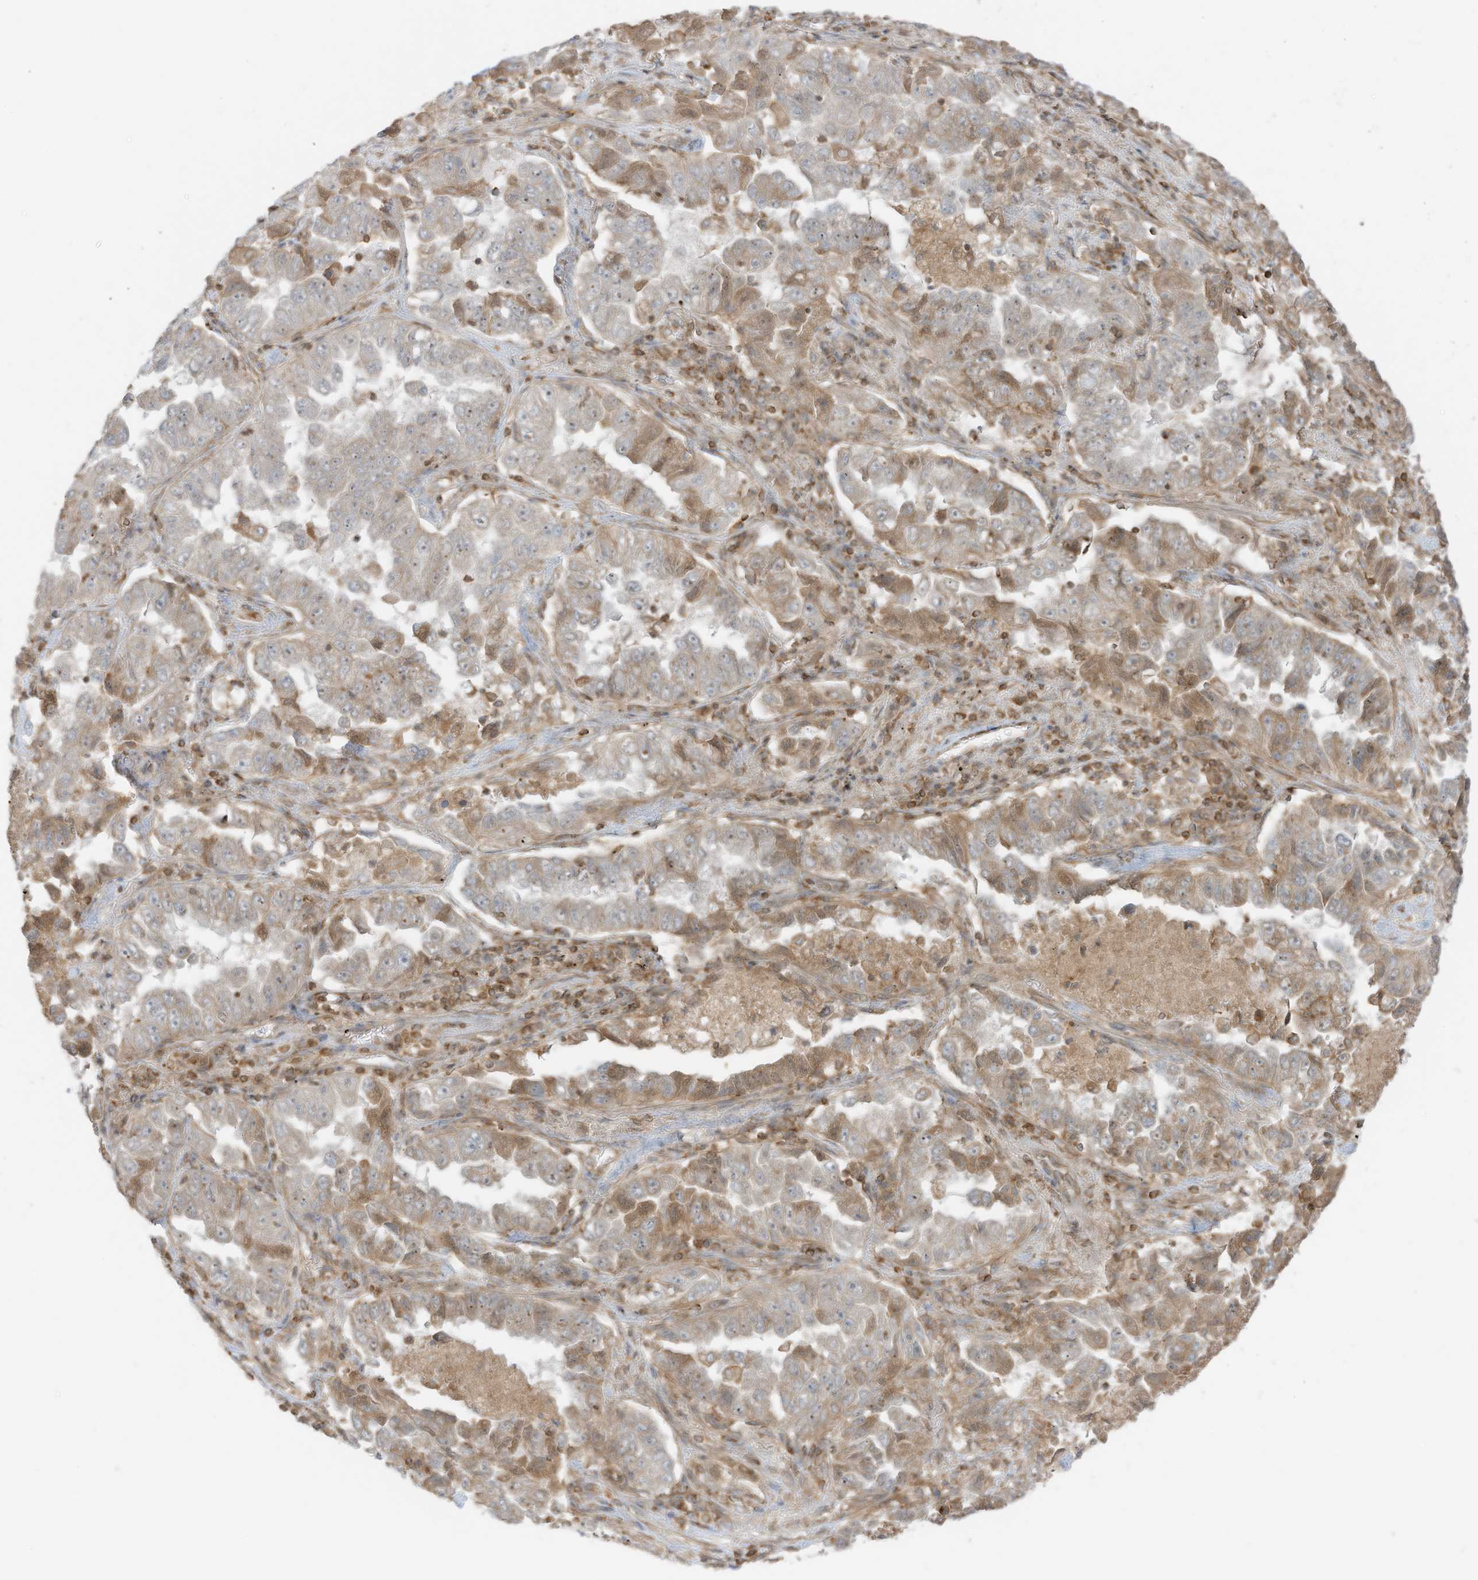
{"staining": {"intensity": "moderate", "quantity": "<25%", "location": "cytoplasmic/membranous"}, "tissue": "lung cancer", "cell_type": "Tumor cells", "image_type": "cancer", "snomed": [{"axis": "morphology", "description": "Adenocarcinoma, NOS"}, {"axis": "topography", "description": "Lung"}], "caption": "A photomicrograph of adenocarcinoma (lung) stained for a protein reveals moderate cytoplasmic/membranous brown staining in tumor cells. (DAB (3,3'-diaminobenzidine) IHC, brown staining for protein, blue staining for nuclei).", "gene": "SLC25A12", "patient": {"sex": "female", "age": 51}}